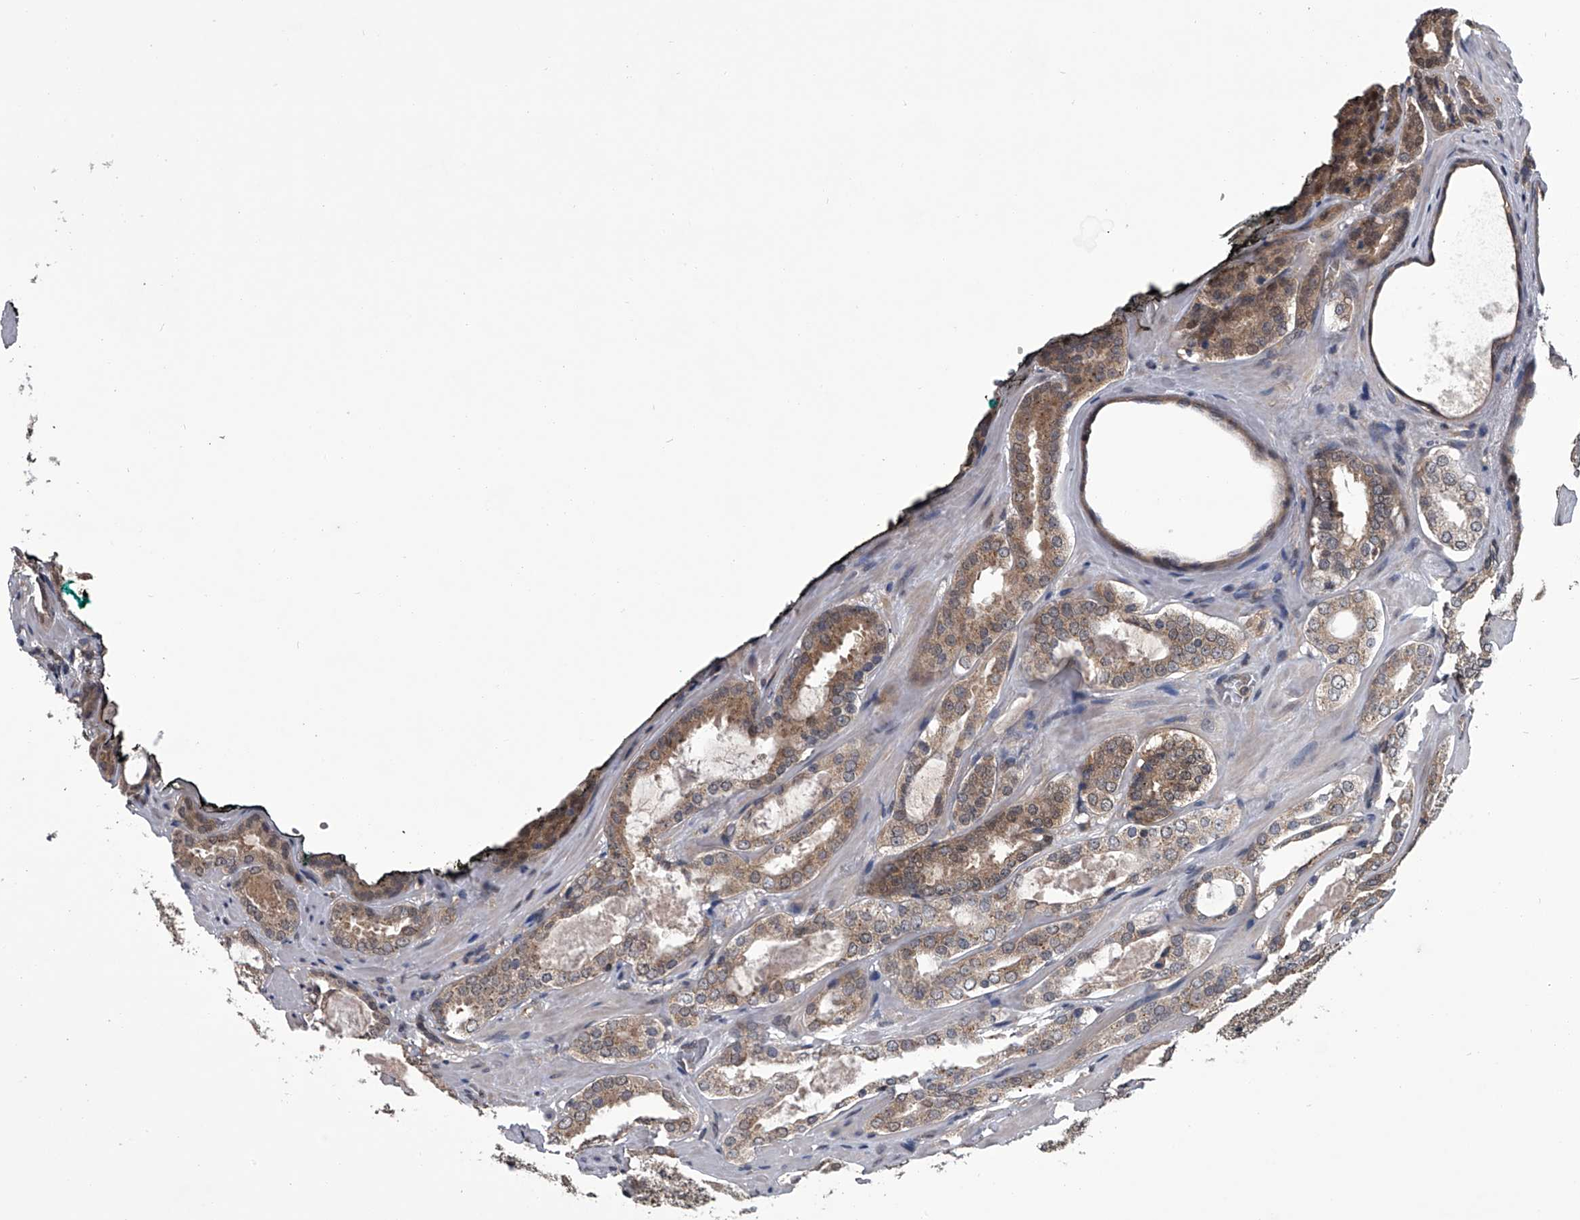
{"staining": {"intensity": "moderate", "quantity": ">75%", "location": "cytoplasmic/membranous"}, "tissue": "prostate cancer", "cell_type": "Tumor cells", "image_type": "cancer", "snomed": [{"axis": "morphology", "description": "Adenocarcinoma, High grade"}, {"axis": "topography", "description": "Prostate"}], "caption": "Protein staining by immunohistochemistry (IHC) demonstrates moderate cytoplasmic/membranous staining in approximately >75% of tumor cells in prostate cancer (adenocarcinoma (high-grade)).", "gene": "TSNAX", "patient": {"sex": "male", "age": 60}}